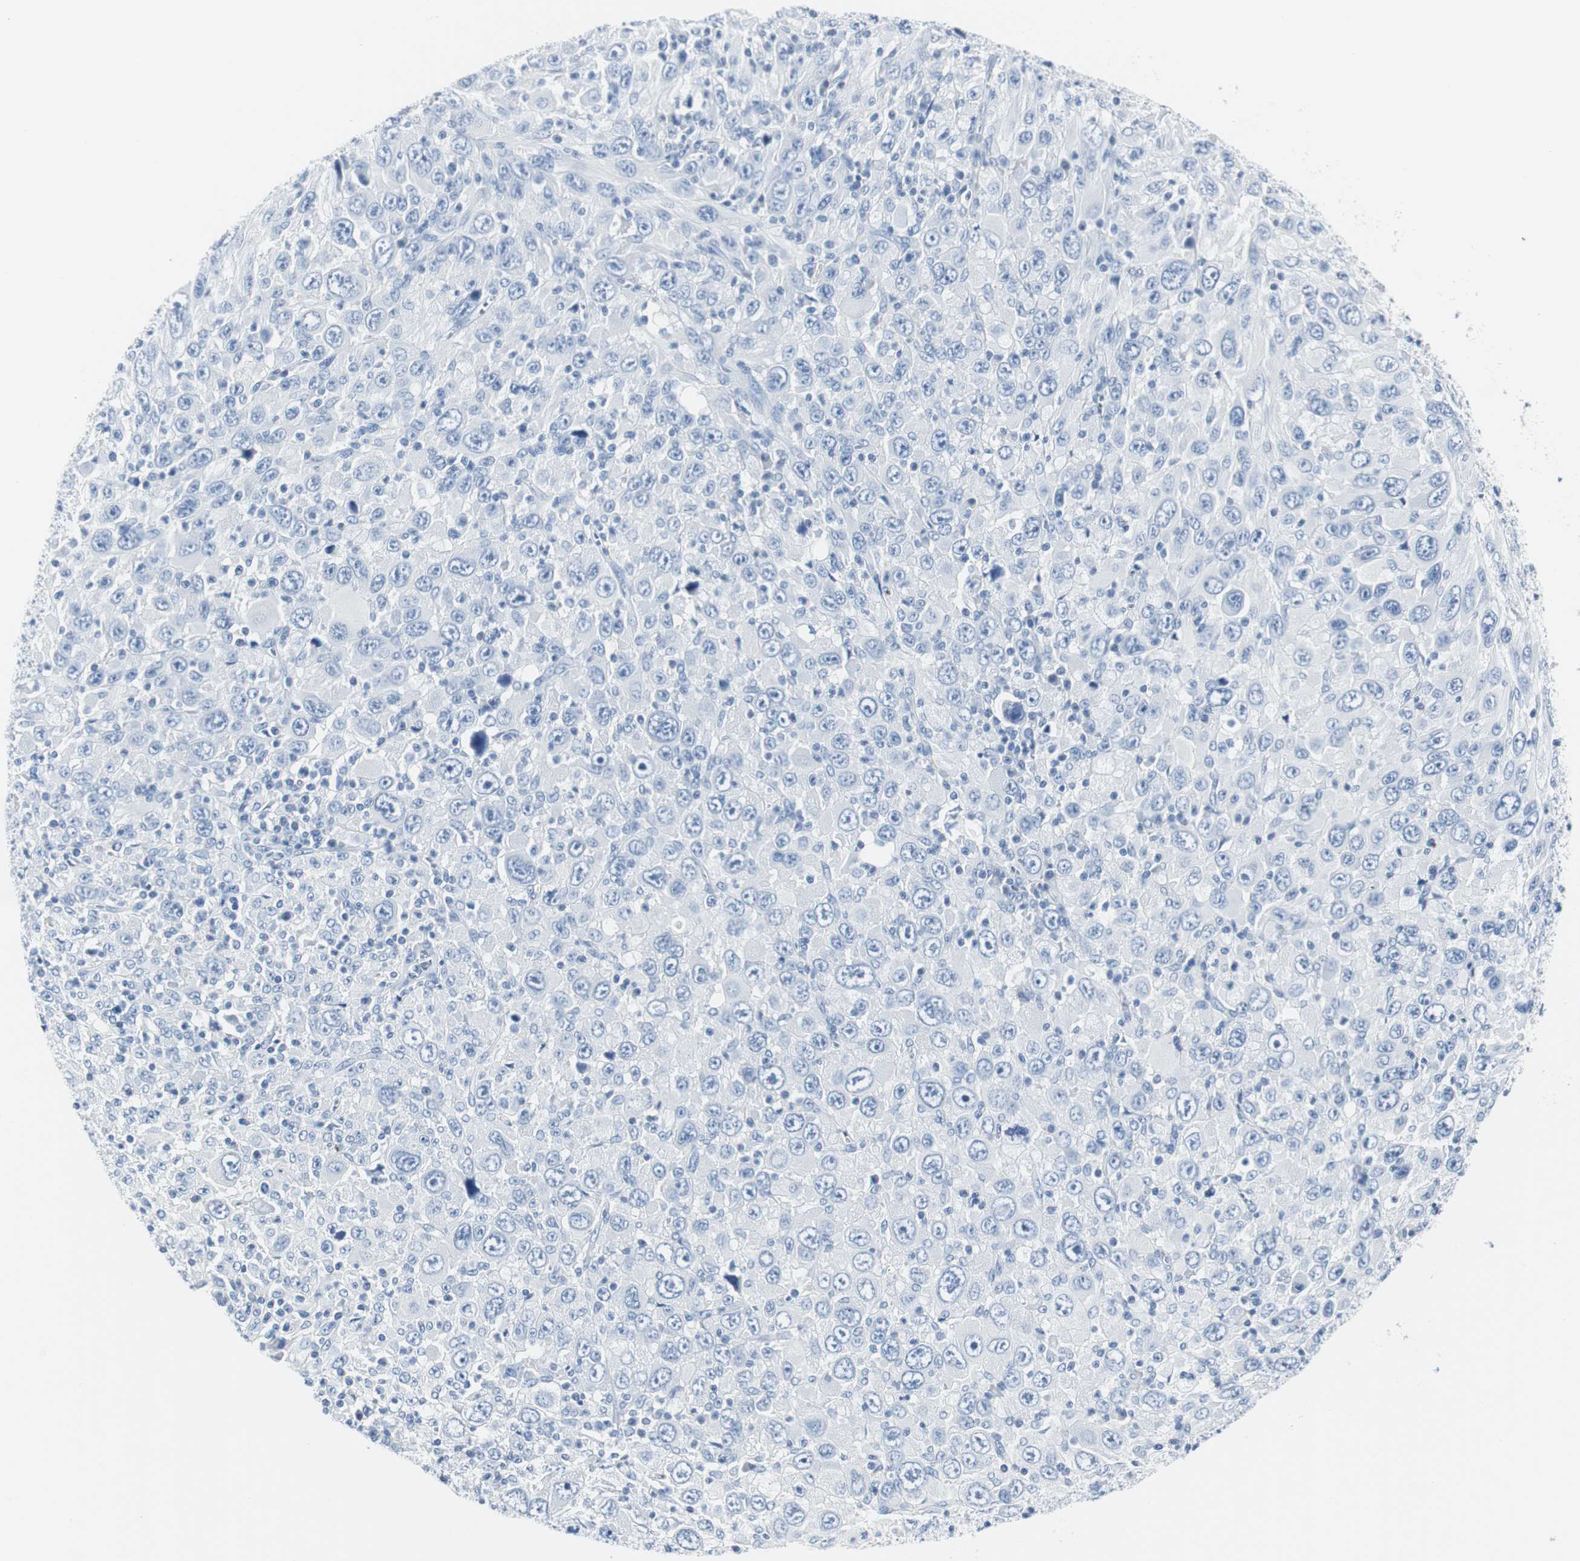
{"staining": {"intensity": "negative", "quantity": "none", "location": "none"}, "tissue": "melanoma", "cell_type": "Tumor cells", "image_type": "cancer", "snomed": [{"axis": "morphology", "description": "Malignant melanoma, Metastatic site"}, {"axis": "topography", "description": "Skin"}], "caption": "Micrograph shows no protein expression in tumor cells of malignant melanoma (metastatic site) tissue. Brightfield microscopy of immunohistochemistry (IHC) stained with DAB (3,3'-diaminobenzidine) (brown) and hematoxylin (blue), captured at high magnification.", "gene": "GAP43", "patient": {"sex": "female", "age": 56}}